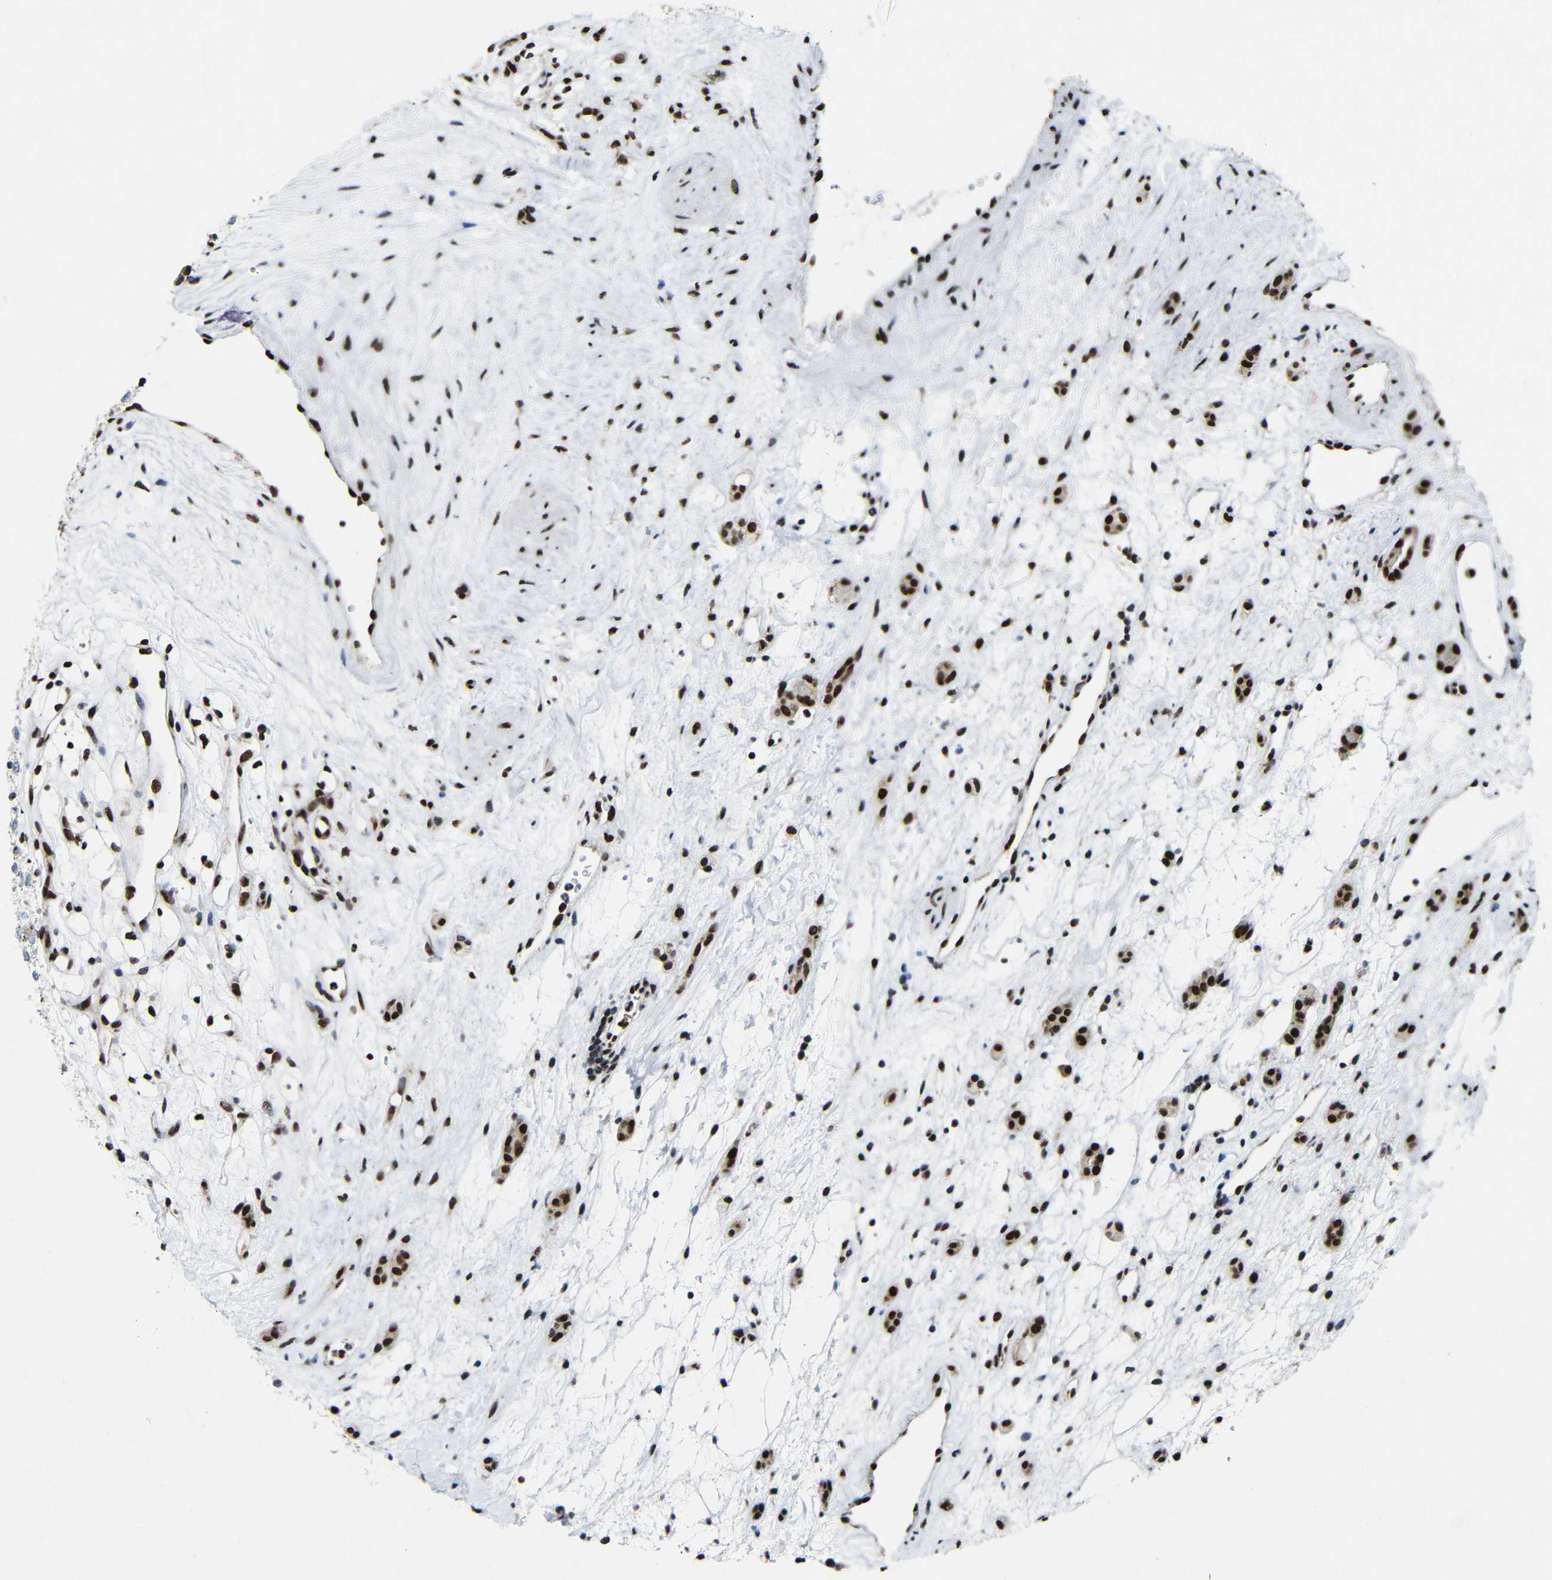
{"staining": {"intensity": "strong", "quantity": ">75%", "location": "nuclear"}, "tissue": "renal cancer", "cell_type": "Tumor cells", "image_type": "cancer", "snomed": [{"axis": "morphology", "description": "Adenocarcinoma, NOS"}, {"axis": "topography", "description": "Kidney"}], "caption": "A micrograph of human renal adenocarcinoma stained for a protein reveals strong nuclear brown staining in tumor cells. (Stains: DAB in brown, nuclei in blue, Microscopy: brightfield microscopy at high magnification).", "gene": "PTBP1", "patient": {"sex": "female", "age": 60}}